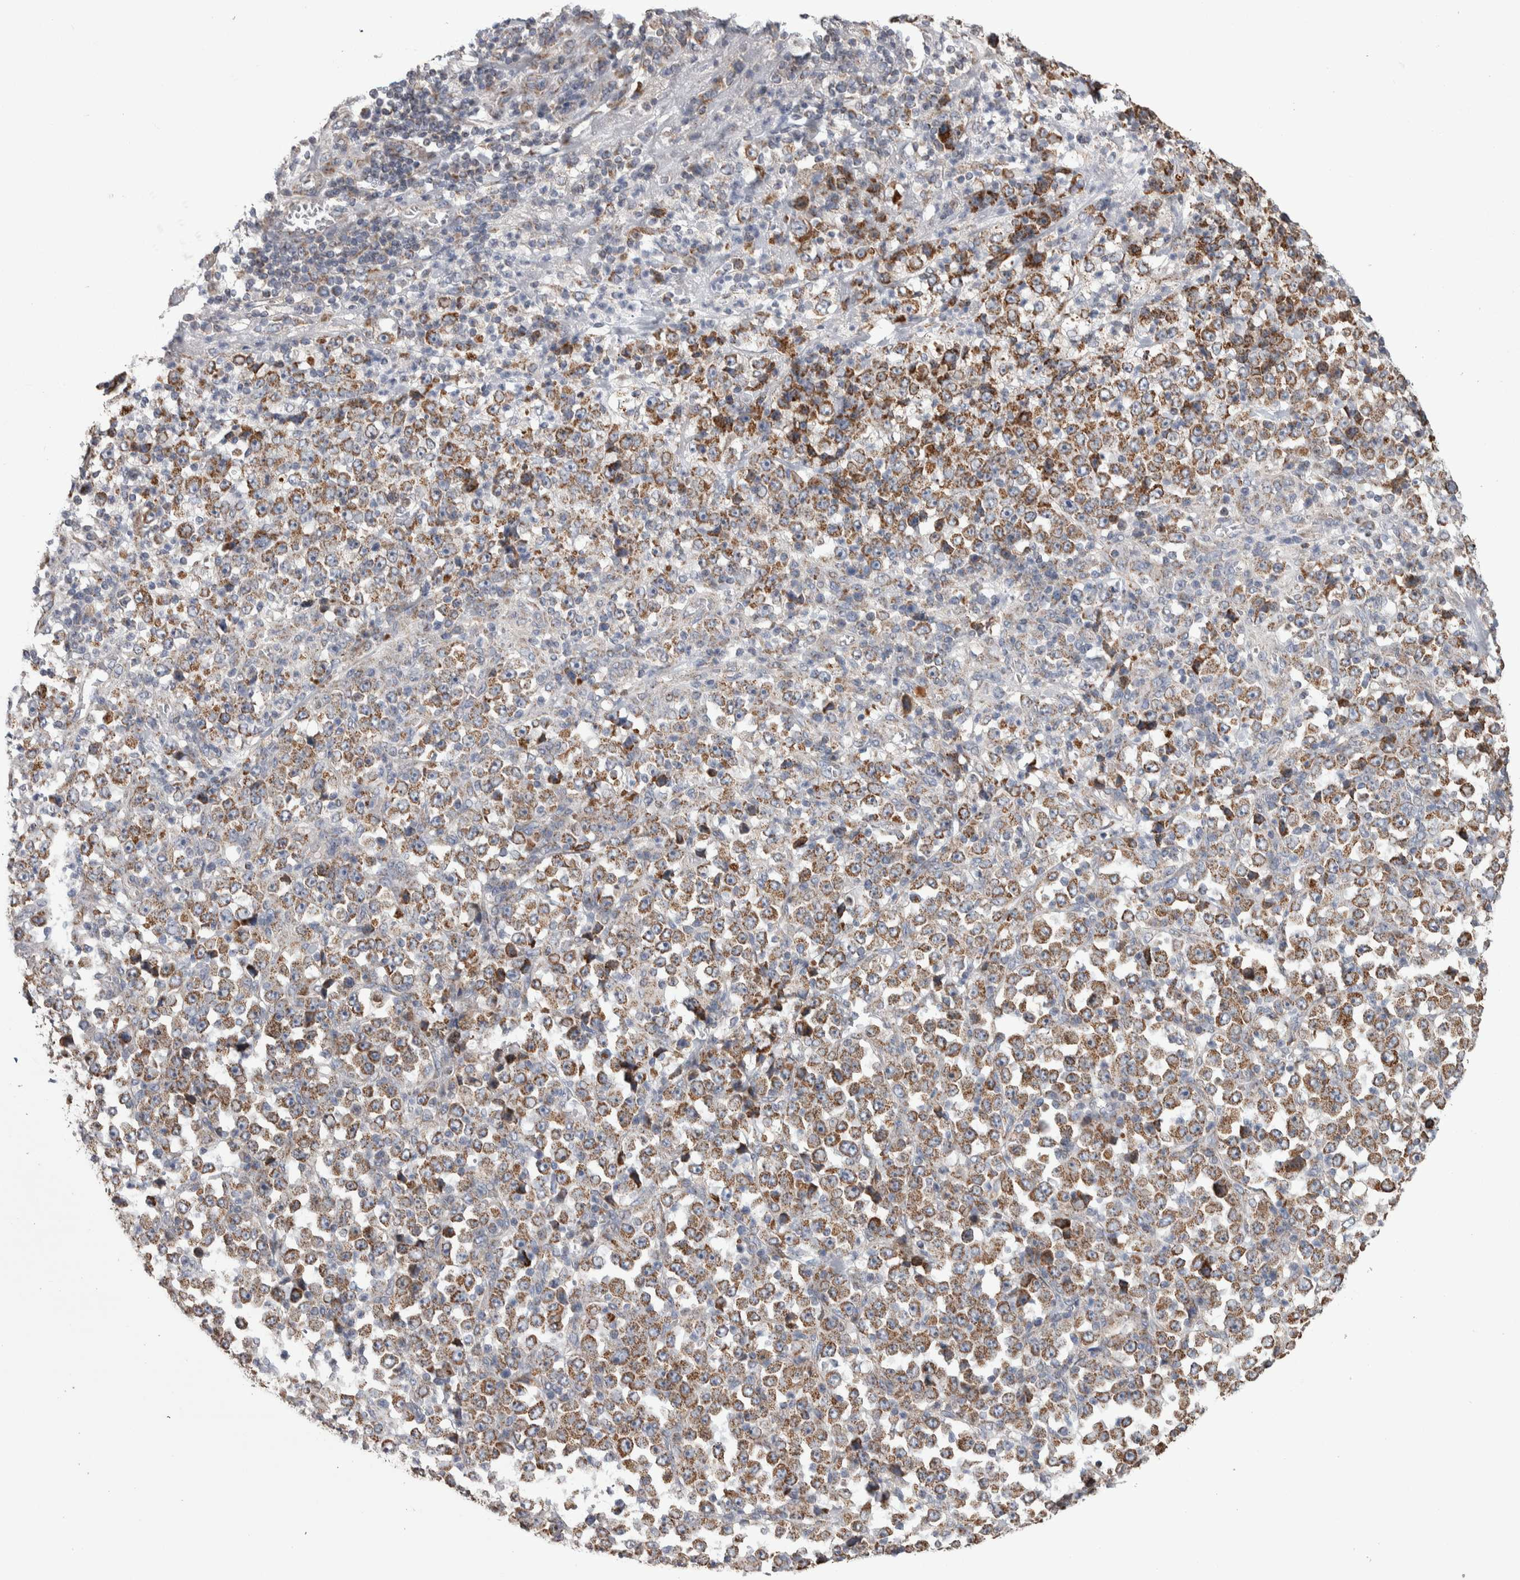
{"staining": {"intensity": "moderate", "quantity": ">75%", "location": "cytoplasmic/membranous"}, "tissue": "stomach cancer", "cell_type": "Tumor cells", "image_type": "cancer", "snomed": [{"axis": "morphology", "description": "Normal tissue, NOS"}, {"axis": "morphology", "description": "Adenocarcinoma, NOS"}, {"axis": "topography", "description": "Stomach, upper"}, {"axis": "topography", "description": "Stomach"}], "caption": "Stomach cancer (adenocarcinoma) was stained to show a protein in brown. There is medium levels of moderate cytoplasmic/membranous staining in about >75% of tumor cells.", "gene": "SCO1", "patient": {"sex": "male", "age": 59}}